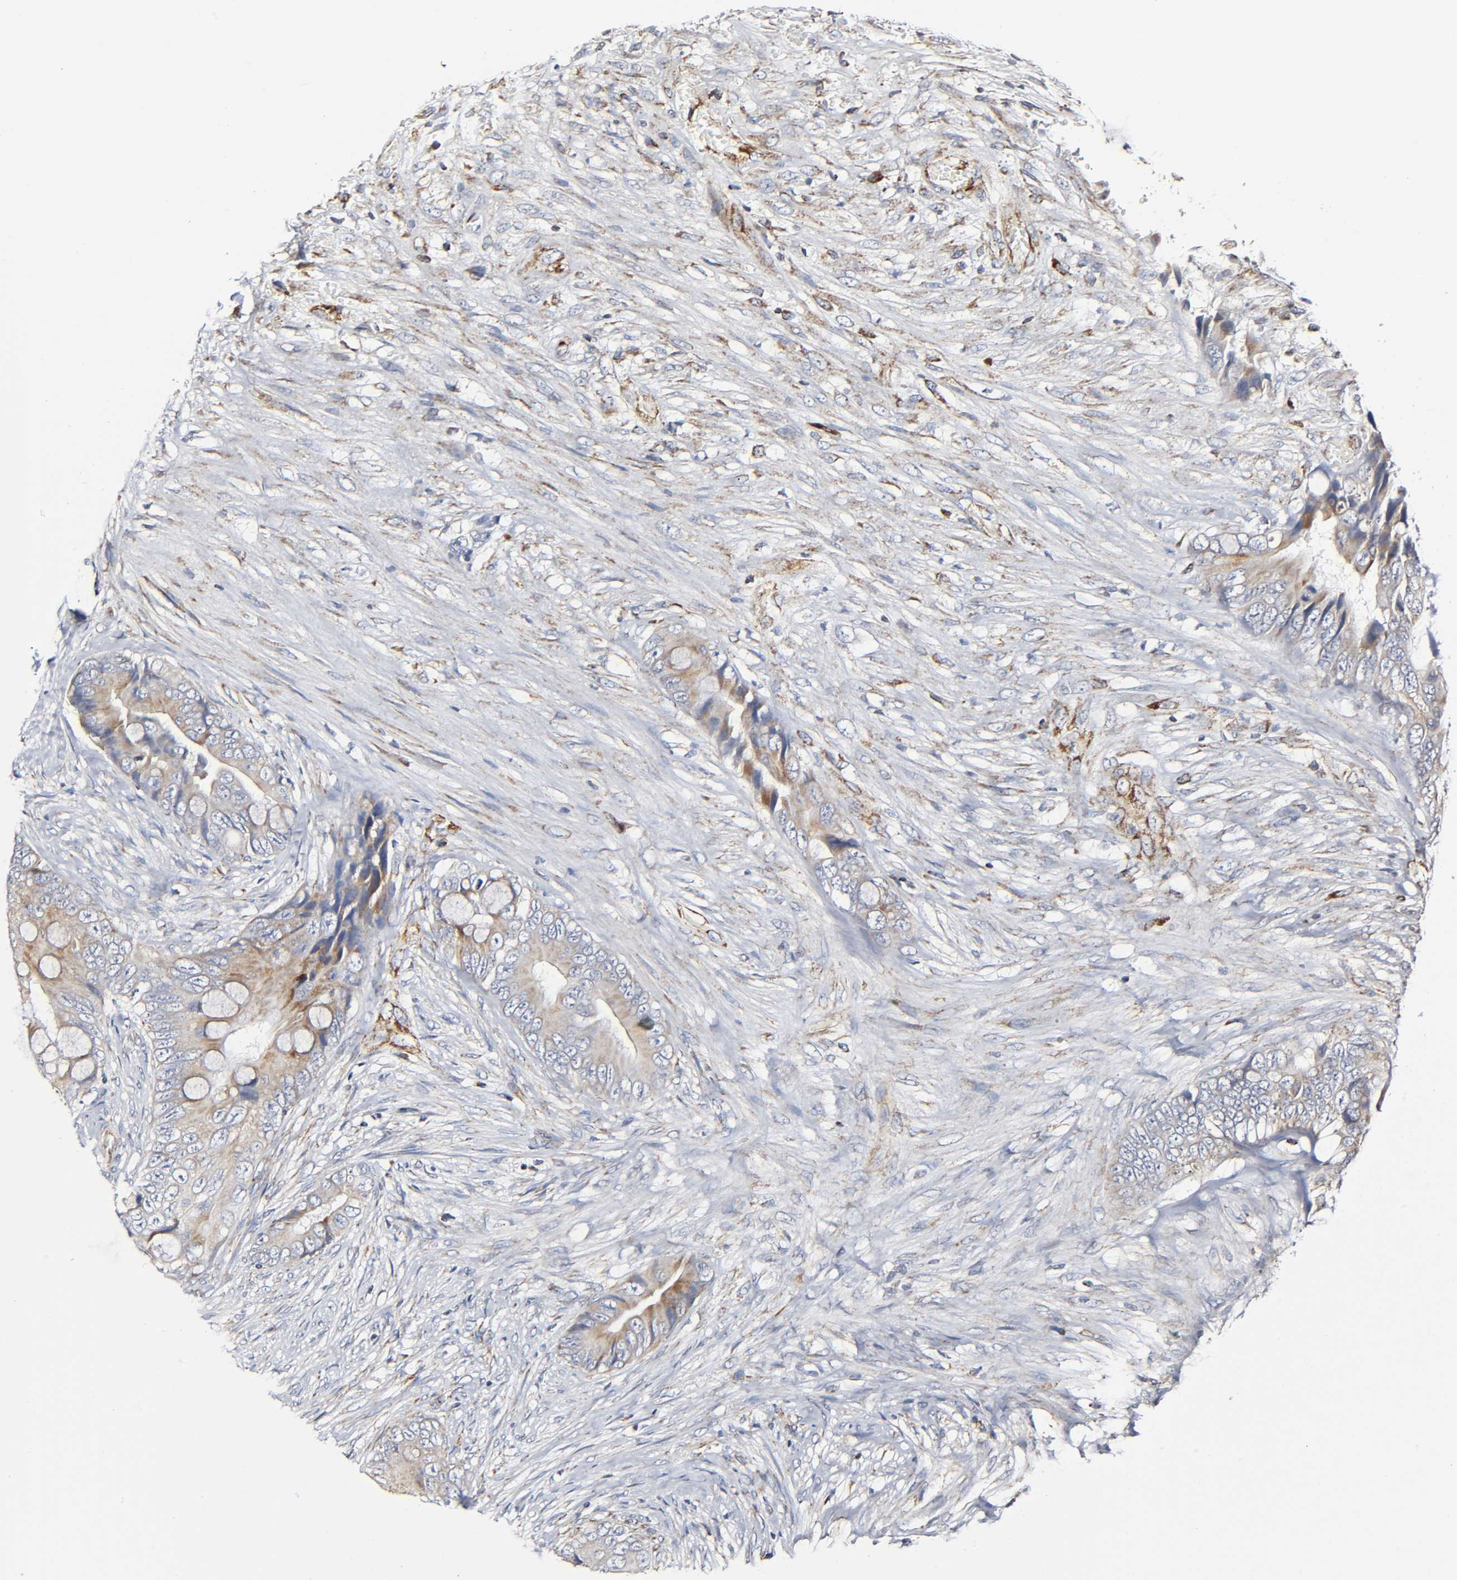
{"staining": {"intensity": "weak", "quantity": "25%-75%", "location": "cytoplasmic/membranous"}, "tissue": "colorectal cancer", "cell_type": "Tumor cells", "image_type": "cancer", "snomed": [{"axis": "morphology", "description": "Adenocarcinoma, NOS"}, {"axis": "topography", "description": "Rectum"}], "caption": "Immunohistochemical staining of human colorectal adenocarcinoma exhibits weak cytoplasmic/membranous protein expression in about 25%-75% of tumor cells. (Stains: DAB in brown, nuclei in blue, Microscopy: brightfield microscopy at high magnification).", "gene": "BAK1", "patient": {"sex": "female", "age": 77}}